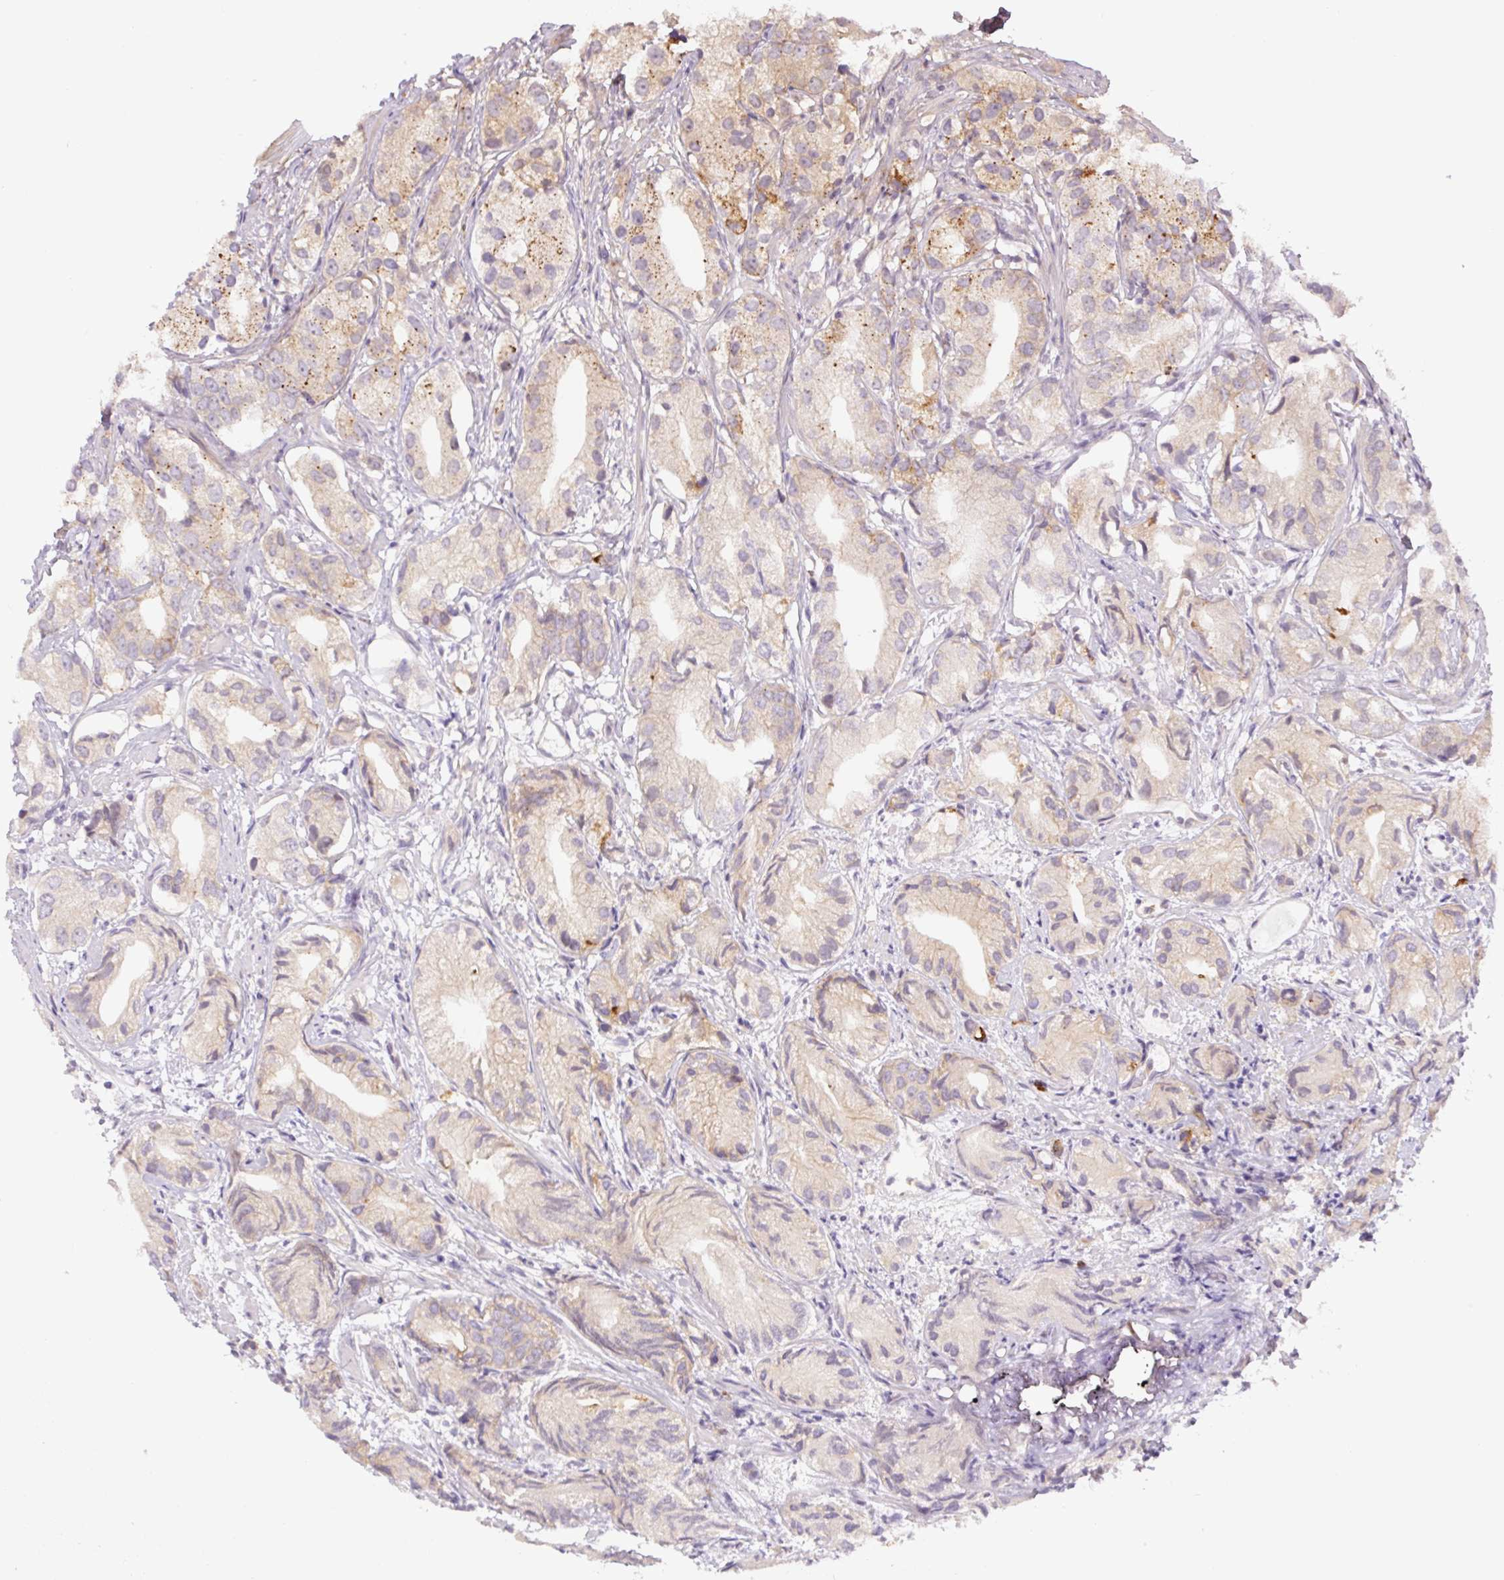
{"staining": {"intensity": "moderate", "quantity": "<25%", "location": "cytoplasmic/membranous"}, "tissue": "prostate cancer", "cell_type": "Tumor cells", "image_type": "cancer", "snomed": [{"axis": "morphology", "description": "Adenocarcinoma, High grade"}, {"axis": "topography", "description": "Prostate"}], "caption": "Prostate cancer (high-grade adenocarcinoma) stained for a protein (brown) displays moderate cytoplasmic/membranous positive expression in about <25% of tumor cells.", "gene": "ZSWIM7", "patient": {"sex": "male", "age": 82}}